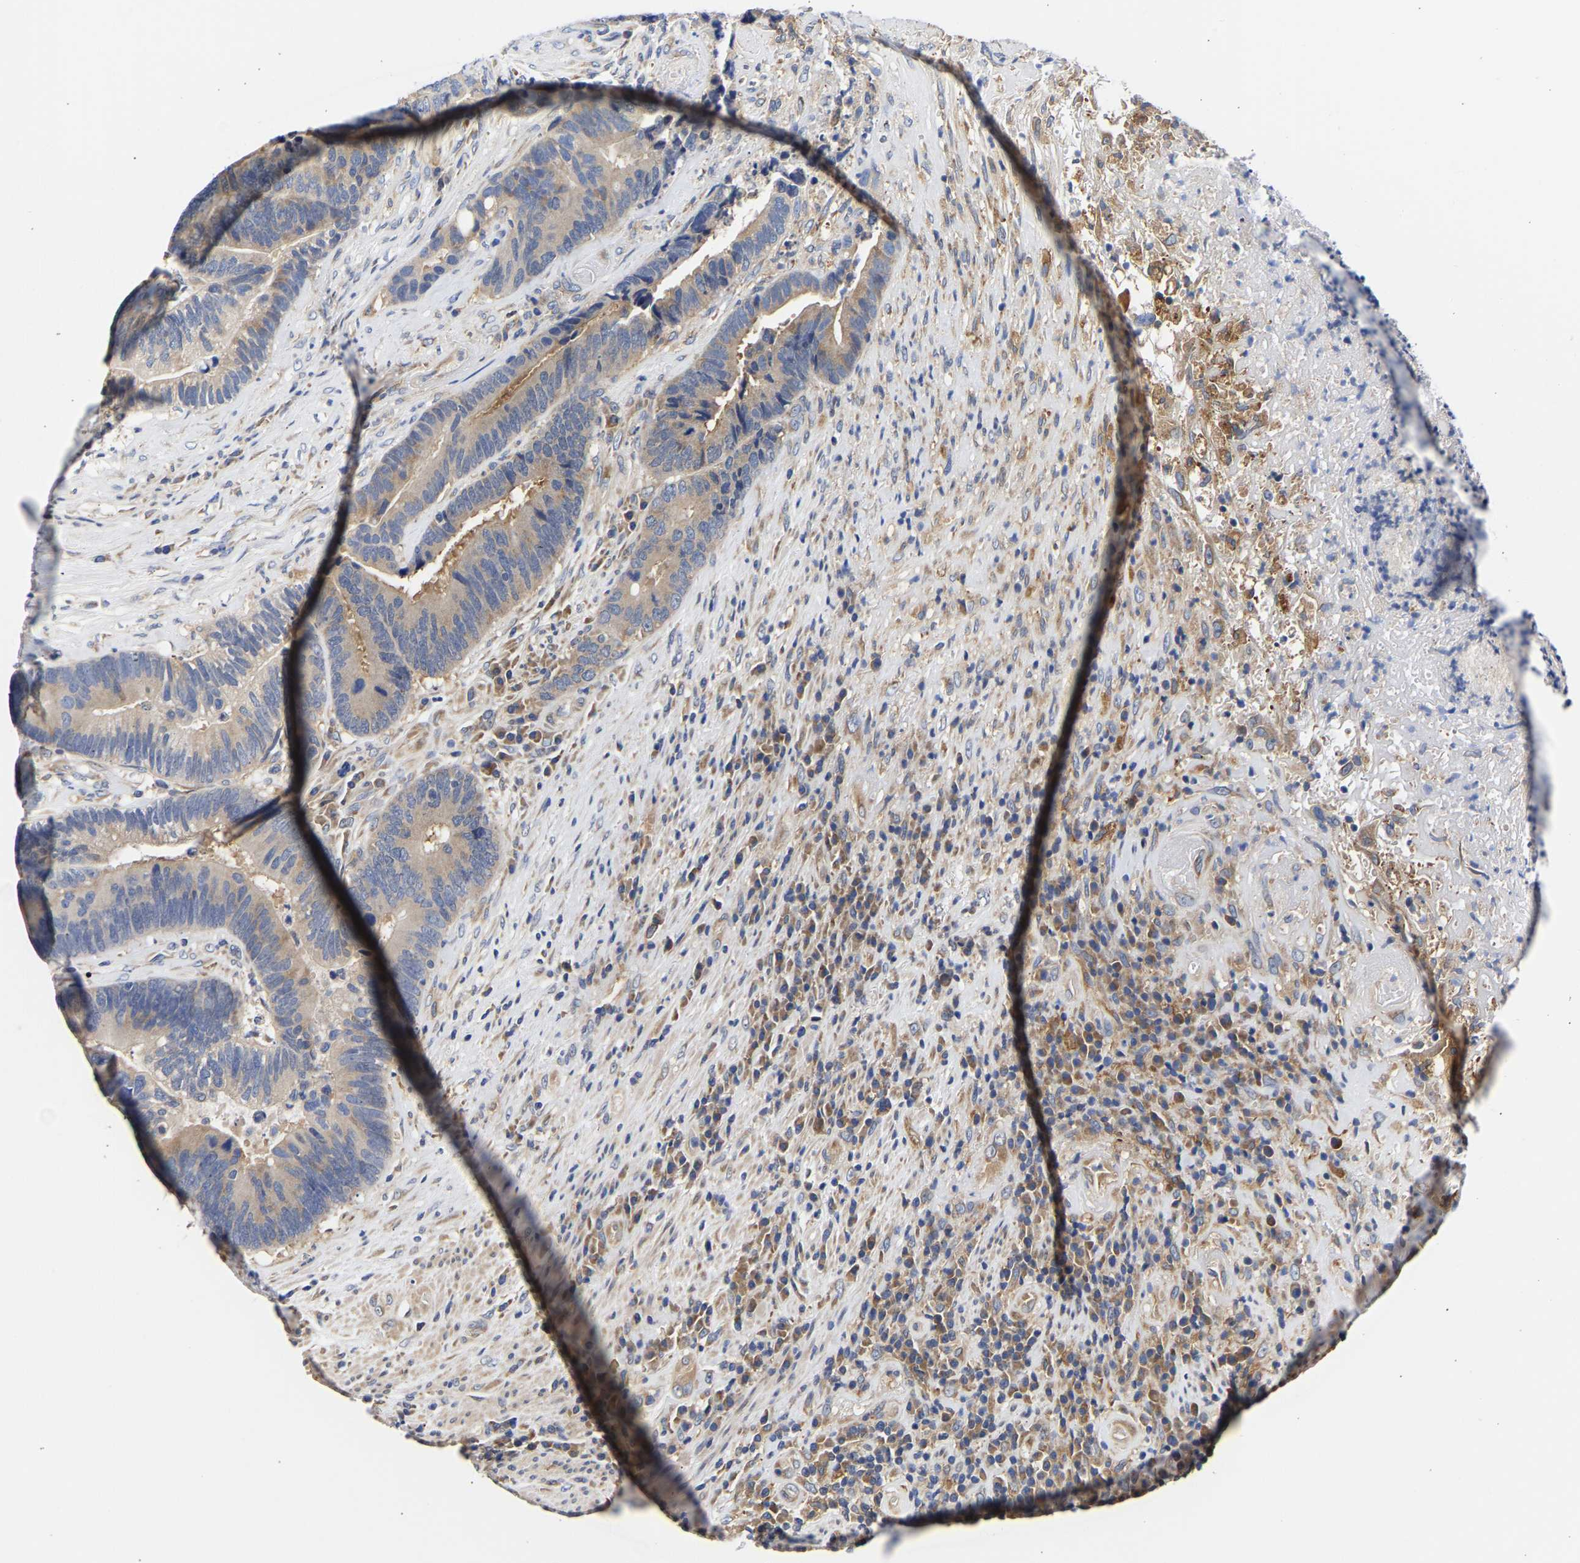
{"staining": {"intensity": "weak", "quantity": "<25%", "location": "cytoplasmic/membranous"}, "tissue": "colorectal cancer", "cell_type": "Tumor cells", "image_type": "cancer", "snomed": [{"axis": "morphology", "description": "Adenocarcinoma, NOS"}, {"axis": "topography", "description": "Rectum"}], "caption": "Tumor cells show no significant protein staining in colorectal cancer (adenocarcinoma).", "gene": "CCDC6", "patient": {"sex": "female", "age": 89}}